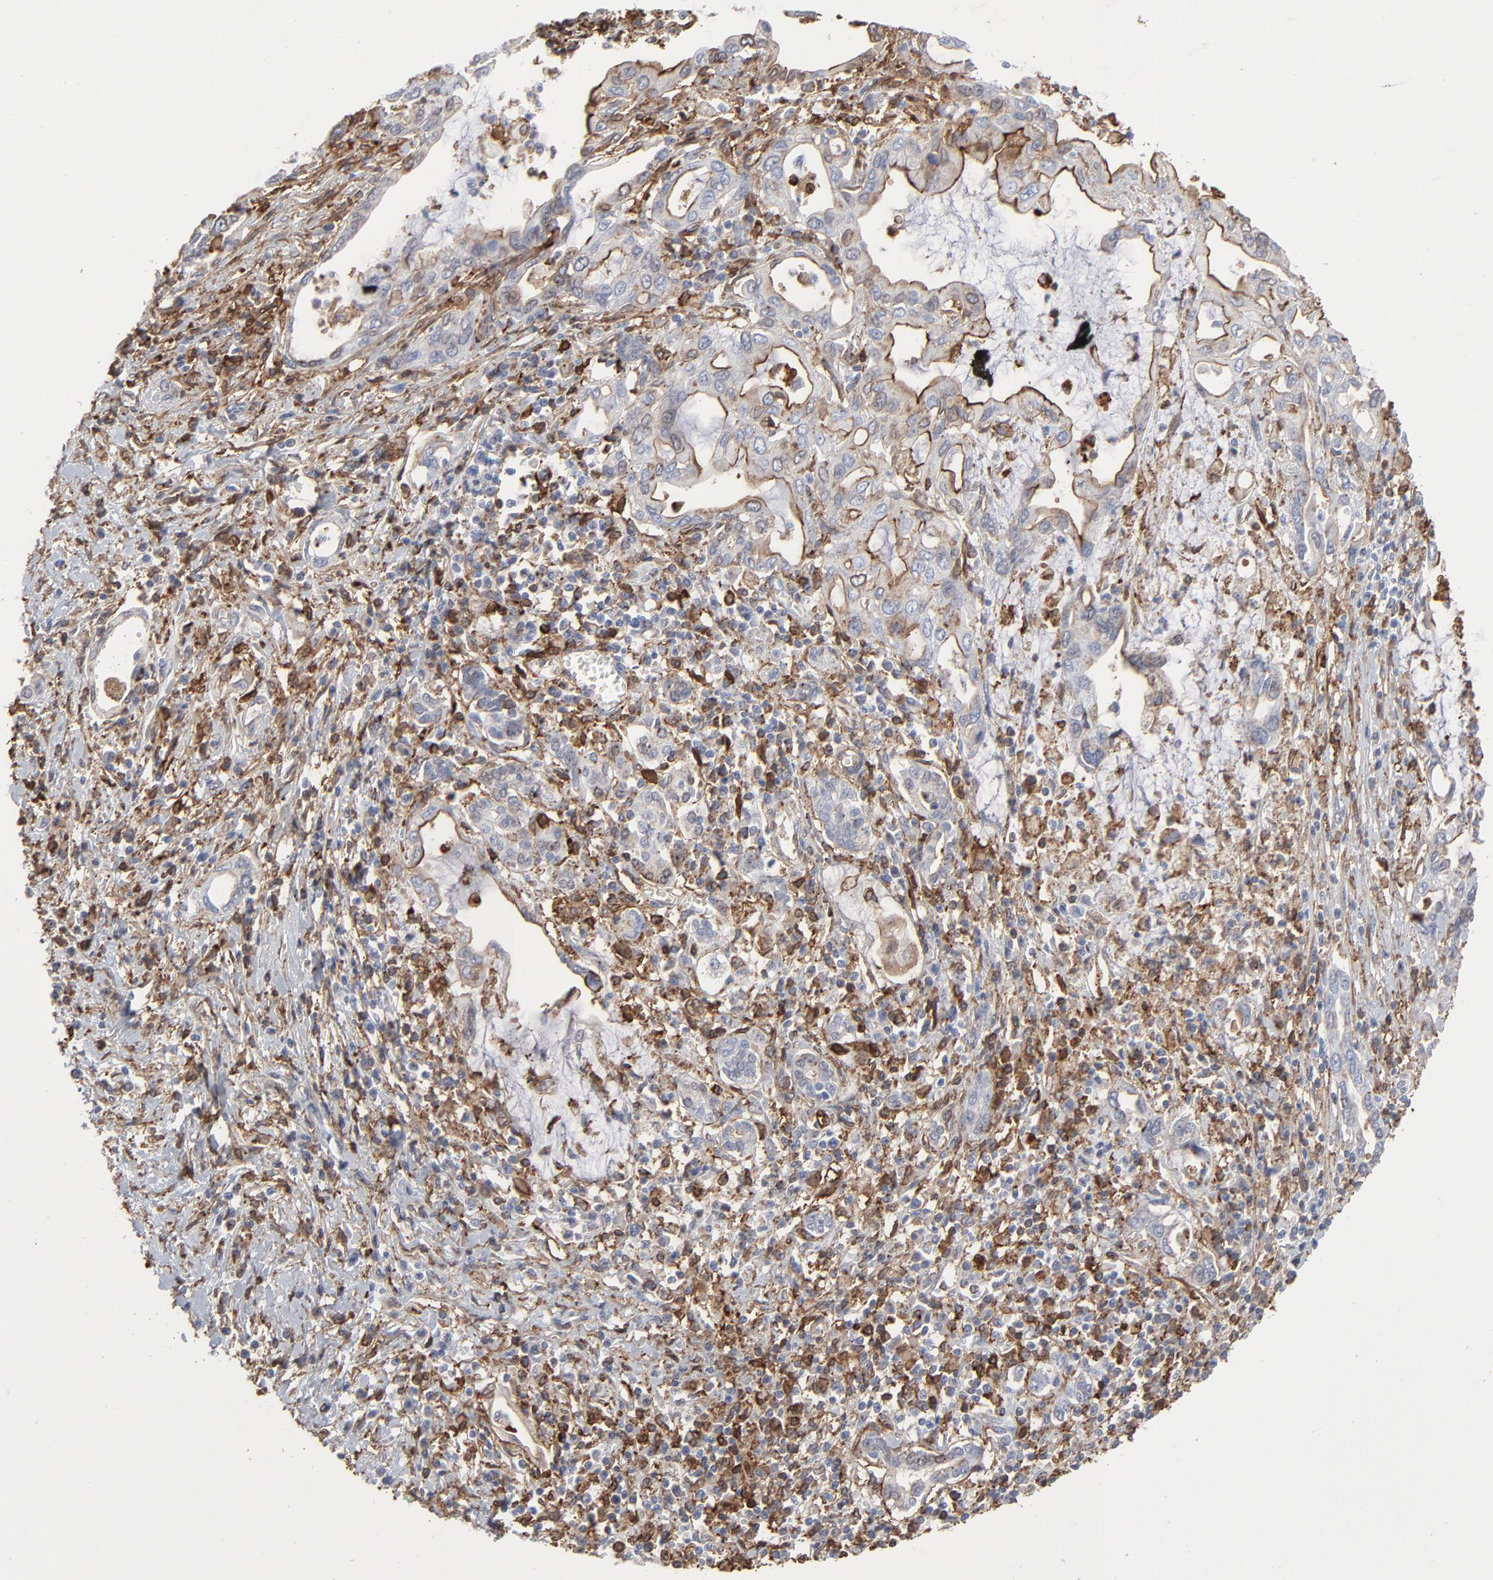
{"staining": {"intensity": "moderate", "quantity": "25%-75%", "location": "cytoplasmic/membranous"}, "tissue": "pancreatic cancer", "cell_type": "Tumor cells", "image_type": "cancer", "snomed": [{"axis": "morphology", "description": "Adenocarcinoma, NOS"}, {"axis": "topography", "description": "Pancreas"}], "caption": "Brown immunohistochemical staining in pancreatic cancer (adenocarcinoma) exhibits moderate cytoplasmic/membranous expression in about 25%-75% of tumor cells. The staining is performed using DAB brown chromogen to label protein expression. The nuclei are counter-stained blue using hematoxylin.", "gene": "ANXA5", "patient": {"sex": "female", "age": 57}}